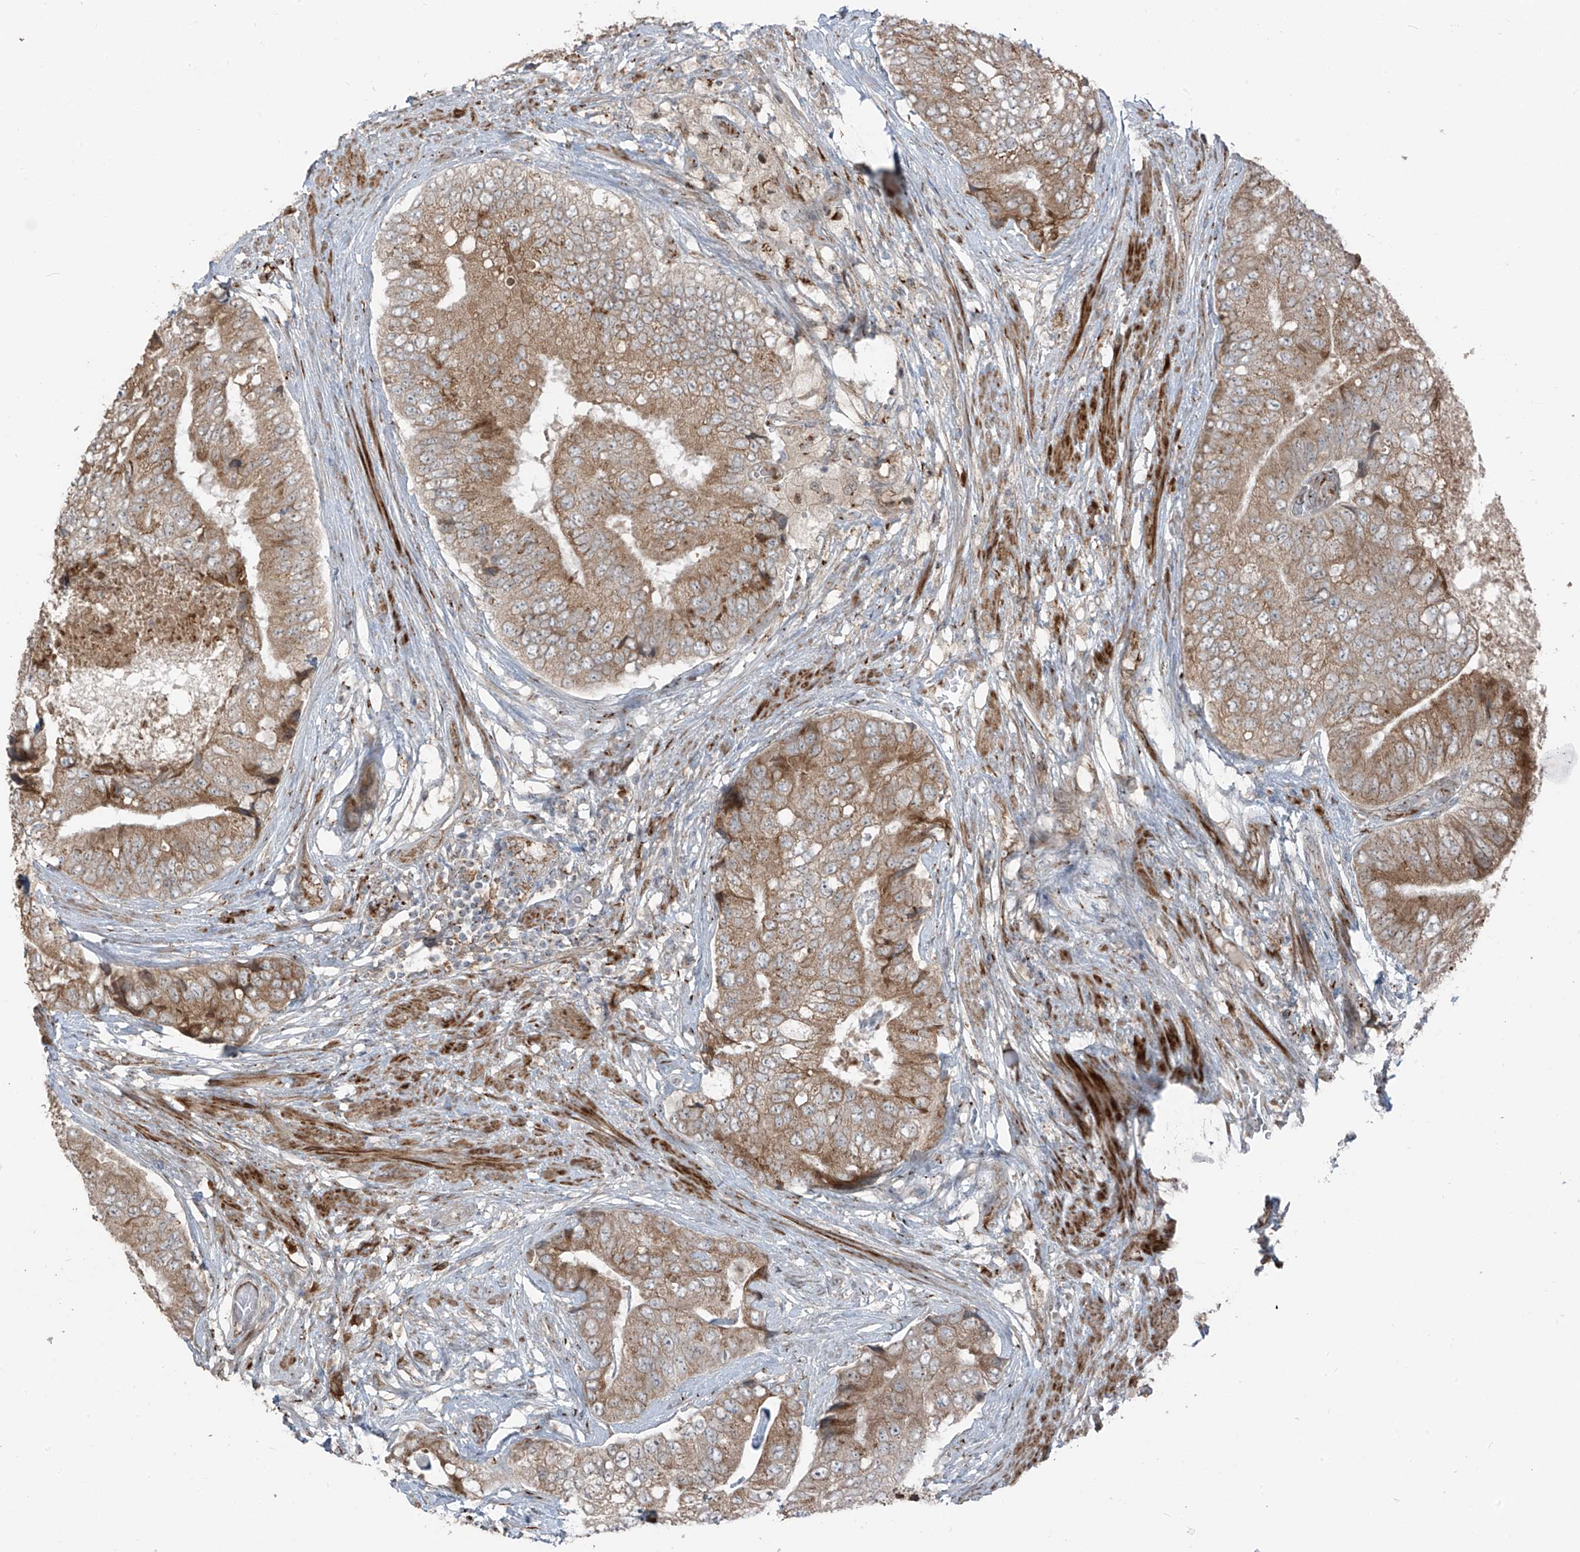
{"staining": {"intensity": "moderate", "quantity": ">75%", "location": "cytoplasmic/membranous"}, "tissue": "prostate cancer", "cell_type": "Tumor cells", "image_type": "cancer", "snomed": [{"axis": "morphology", "description": "Adenocarcinoma, High grade"}, {"axis": "topography", "description": "Prostate"}], "caption": "Immunohistochemistry of human prostate cancer (adenocarcinoma (high-grade)) displays medium levels of moderate cytoplasmic/membranous positivity in approximately >75% of tumor cells.", "gene": "ERLEC1", "patient": {"sex": "male", "age": 70}}